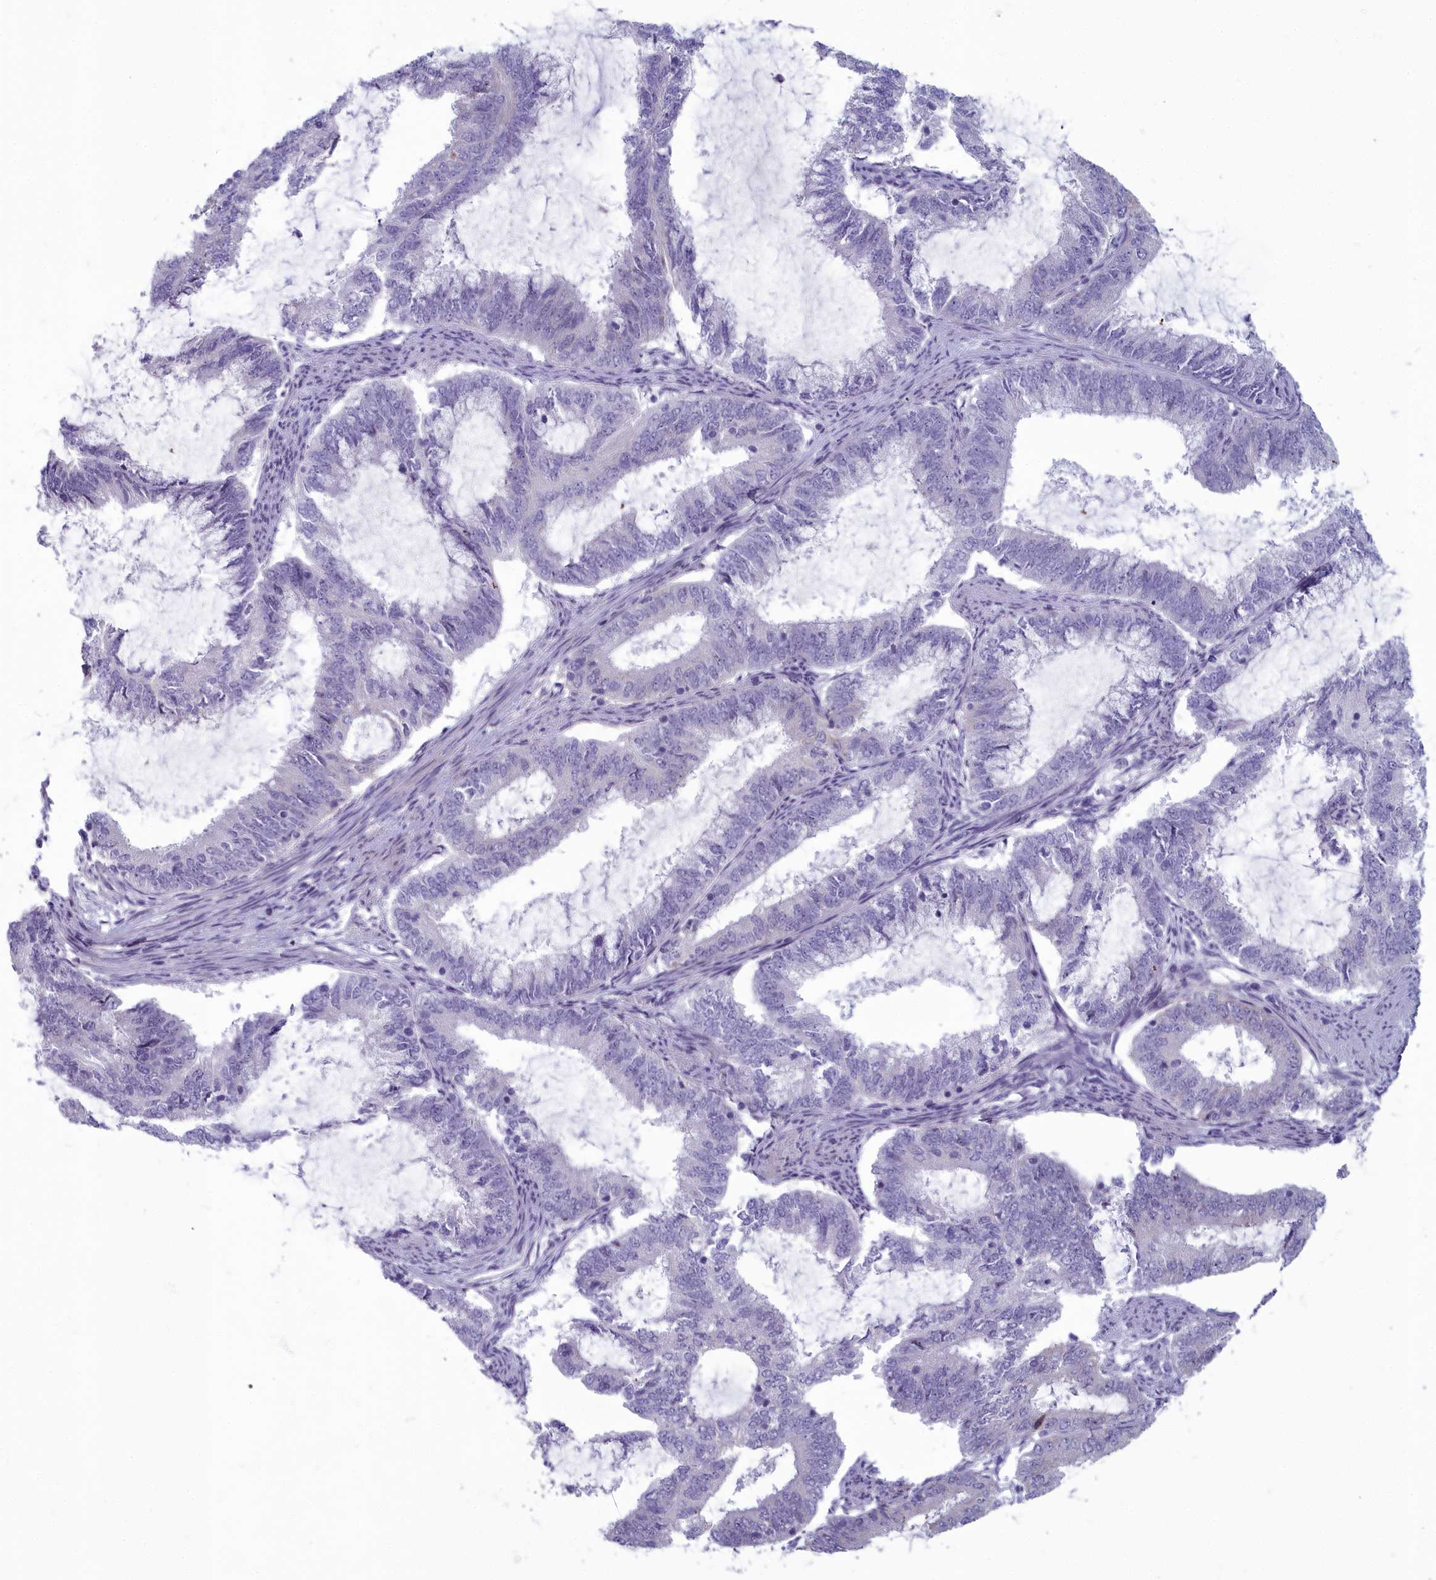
{"staining": {"intensity": "negative", "quantity": "none", "location": "none"}, "tissue": "endometrial cancer", "cell_type": "Tumor cells", "image_type": "cancer", "snomed": [{"axis": "morphology", "description": "Adenocarcinoma, NOS"}, {"axis": "topography", "description": "Endometrium"}], "caption": "Immunohistochemistry of human endometrial cancer displays no staining in tumor cells.", "gene": "INSYN2A", "patient": {"sex": "female", "age": 51}}